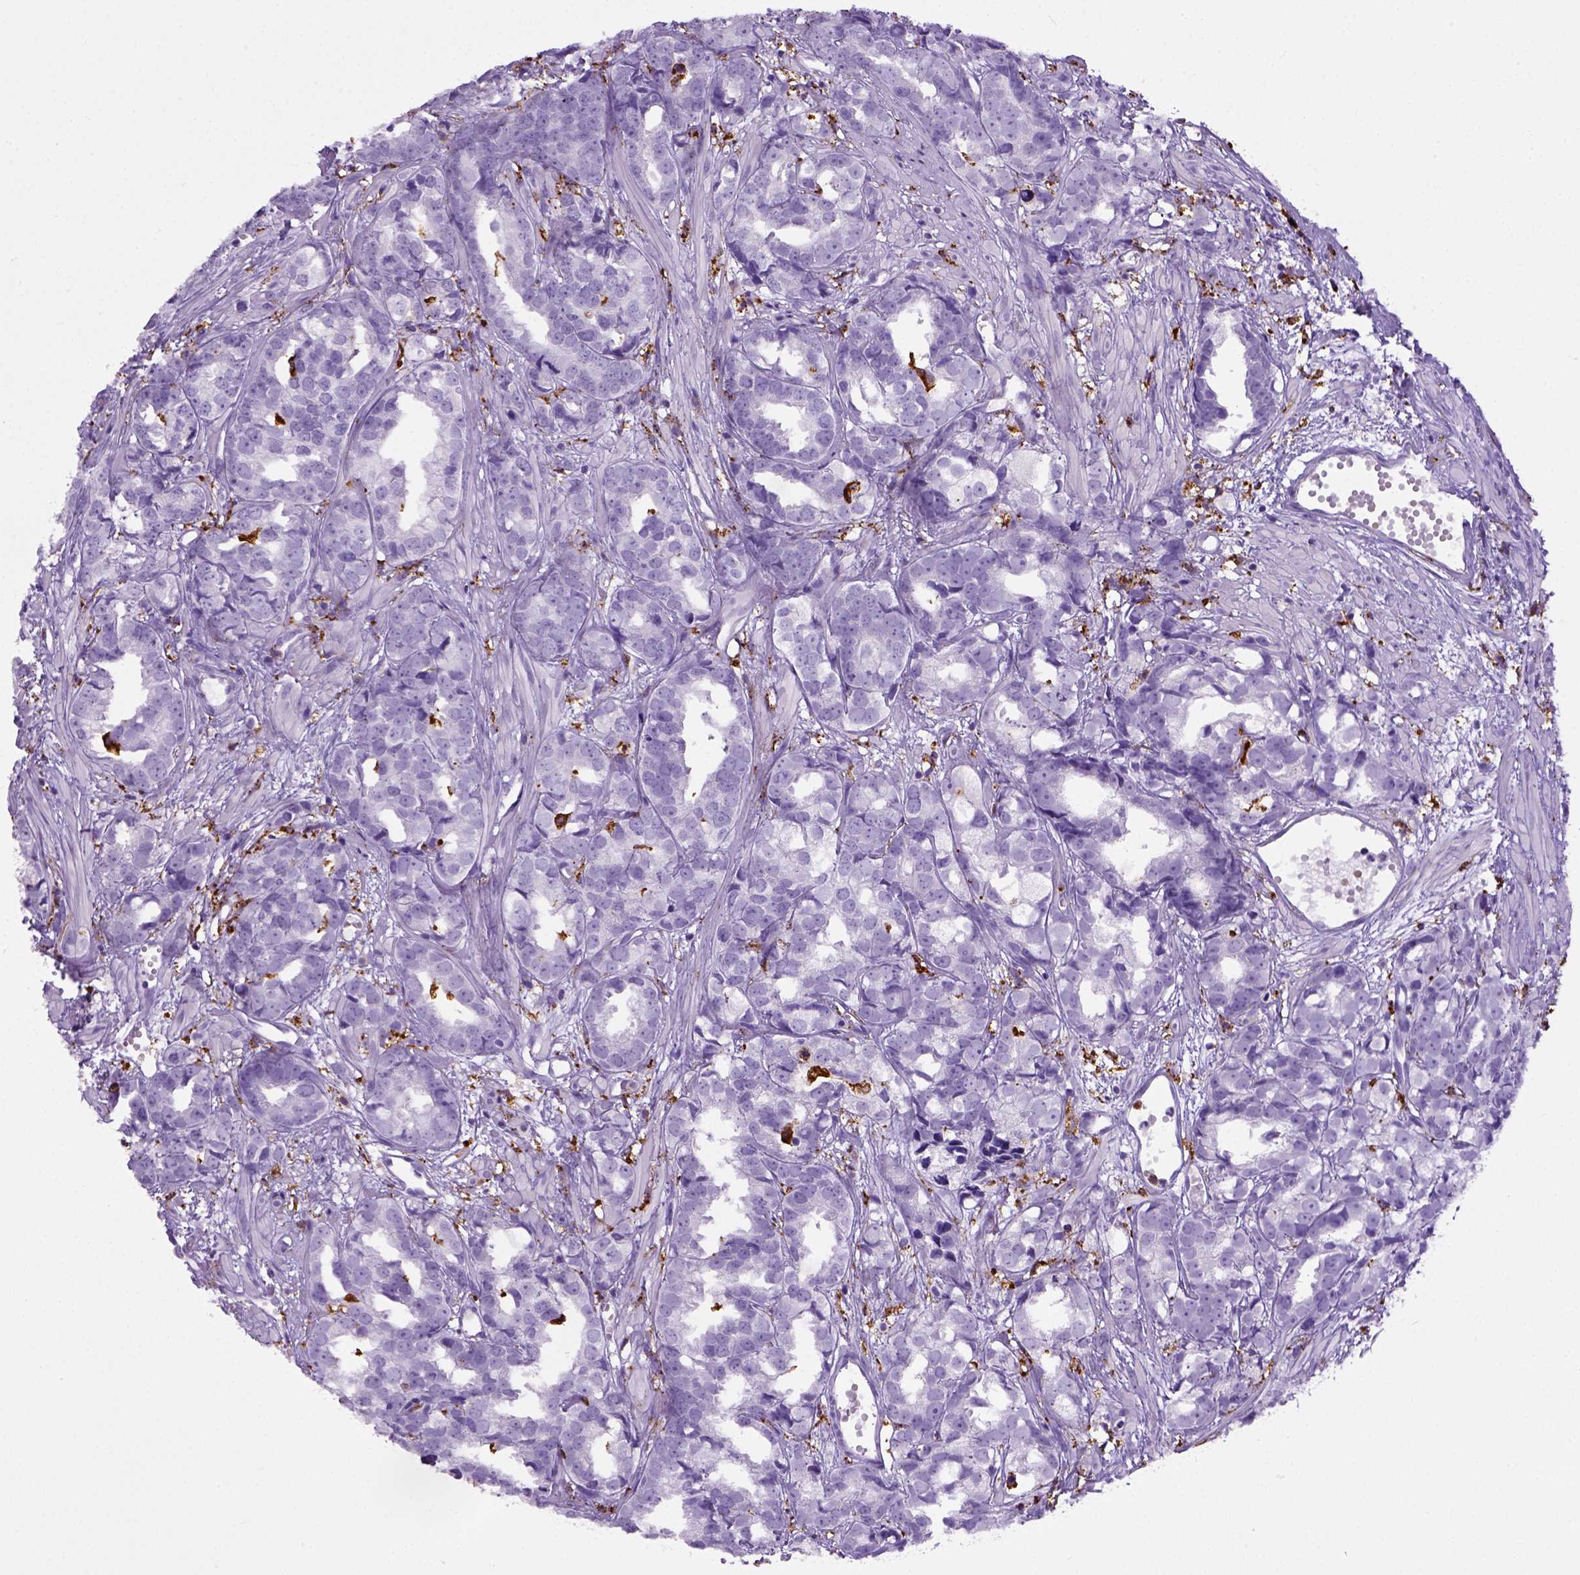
{"staining": {"intensity": "negative", "quantity": "none", "location": "none"}, "tissue": "prostate cancer", "cell_type": "Tumor cells", "image_type": "cancer", "snomed": [{"axis": "morphology", "description": "Adenocarcinoma, High grade"}, {"axis": "topography", "description": "Prostate"}], "caption": "Tumor cells show no significant protein expression in prostate cancer (adenocarcinoma (high-grade)). (DAB immunohistochemistry (IHC) visualized using brightfield microscopy, high magnification).", "gene": "CD68", "patient": {"sex": "male", "age": 79}}